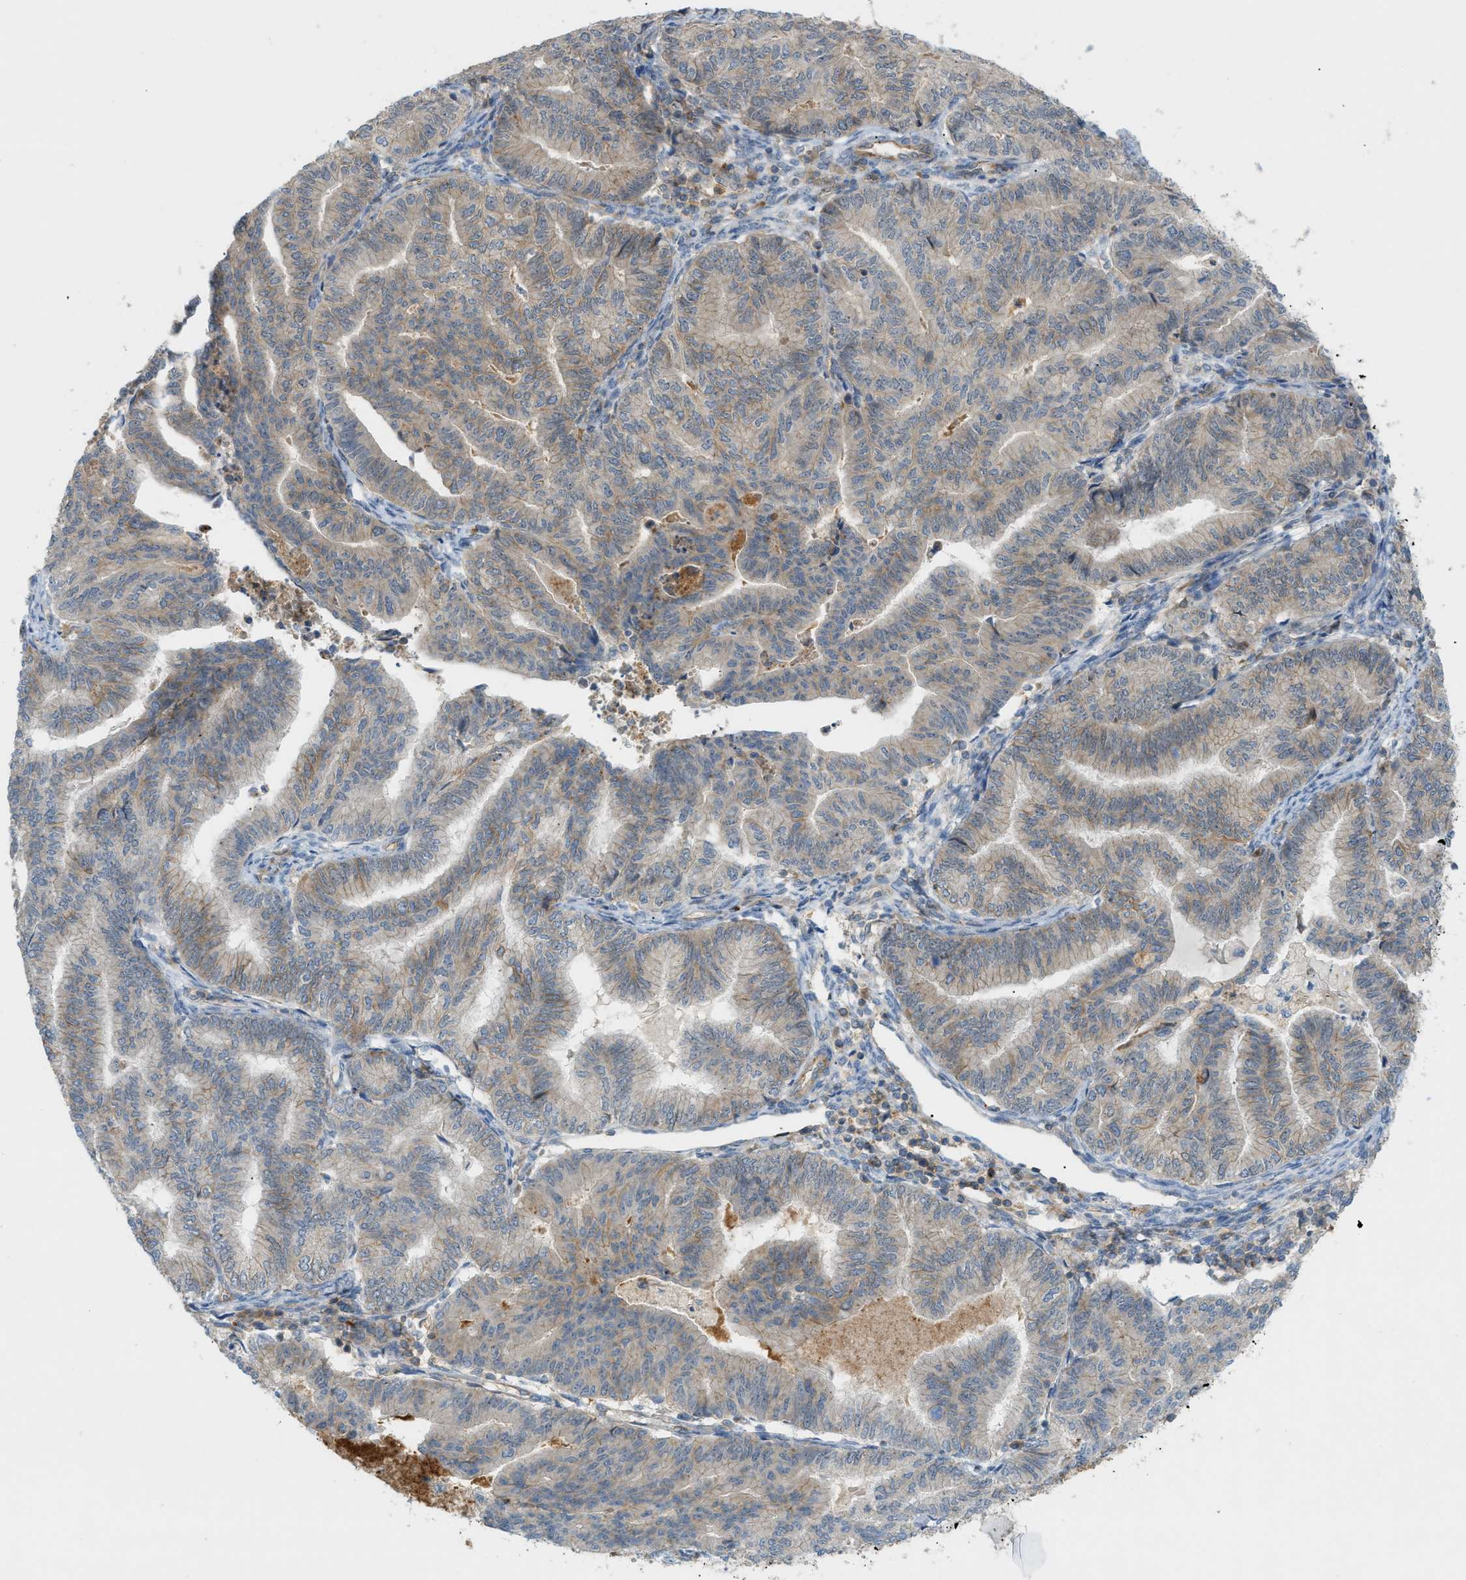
{"staining": {"intensity": "moderate", "quantity": "25%-75%", "location": "cytoplasmic/membranous"}, "tissue": "endometrial cancer", "cell_type": "Tumor cells", "image_type": "cancer", "snomed": [{"axis": "morphology", "description": "Adenocarcinoma, NOS"}, {"axis": "topography", "description": "Endometrium"}], "caption": "Tumor cells reveal medium levels of moderate cytoplasmic/membranous positivity in approximately 25%-75% of cells in human endometrial adenocarcinoma.", "gene": "GRK6", "patient": {"sex": "female", "age": 79}}